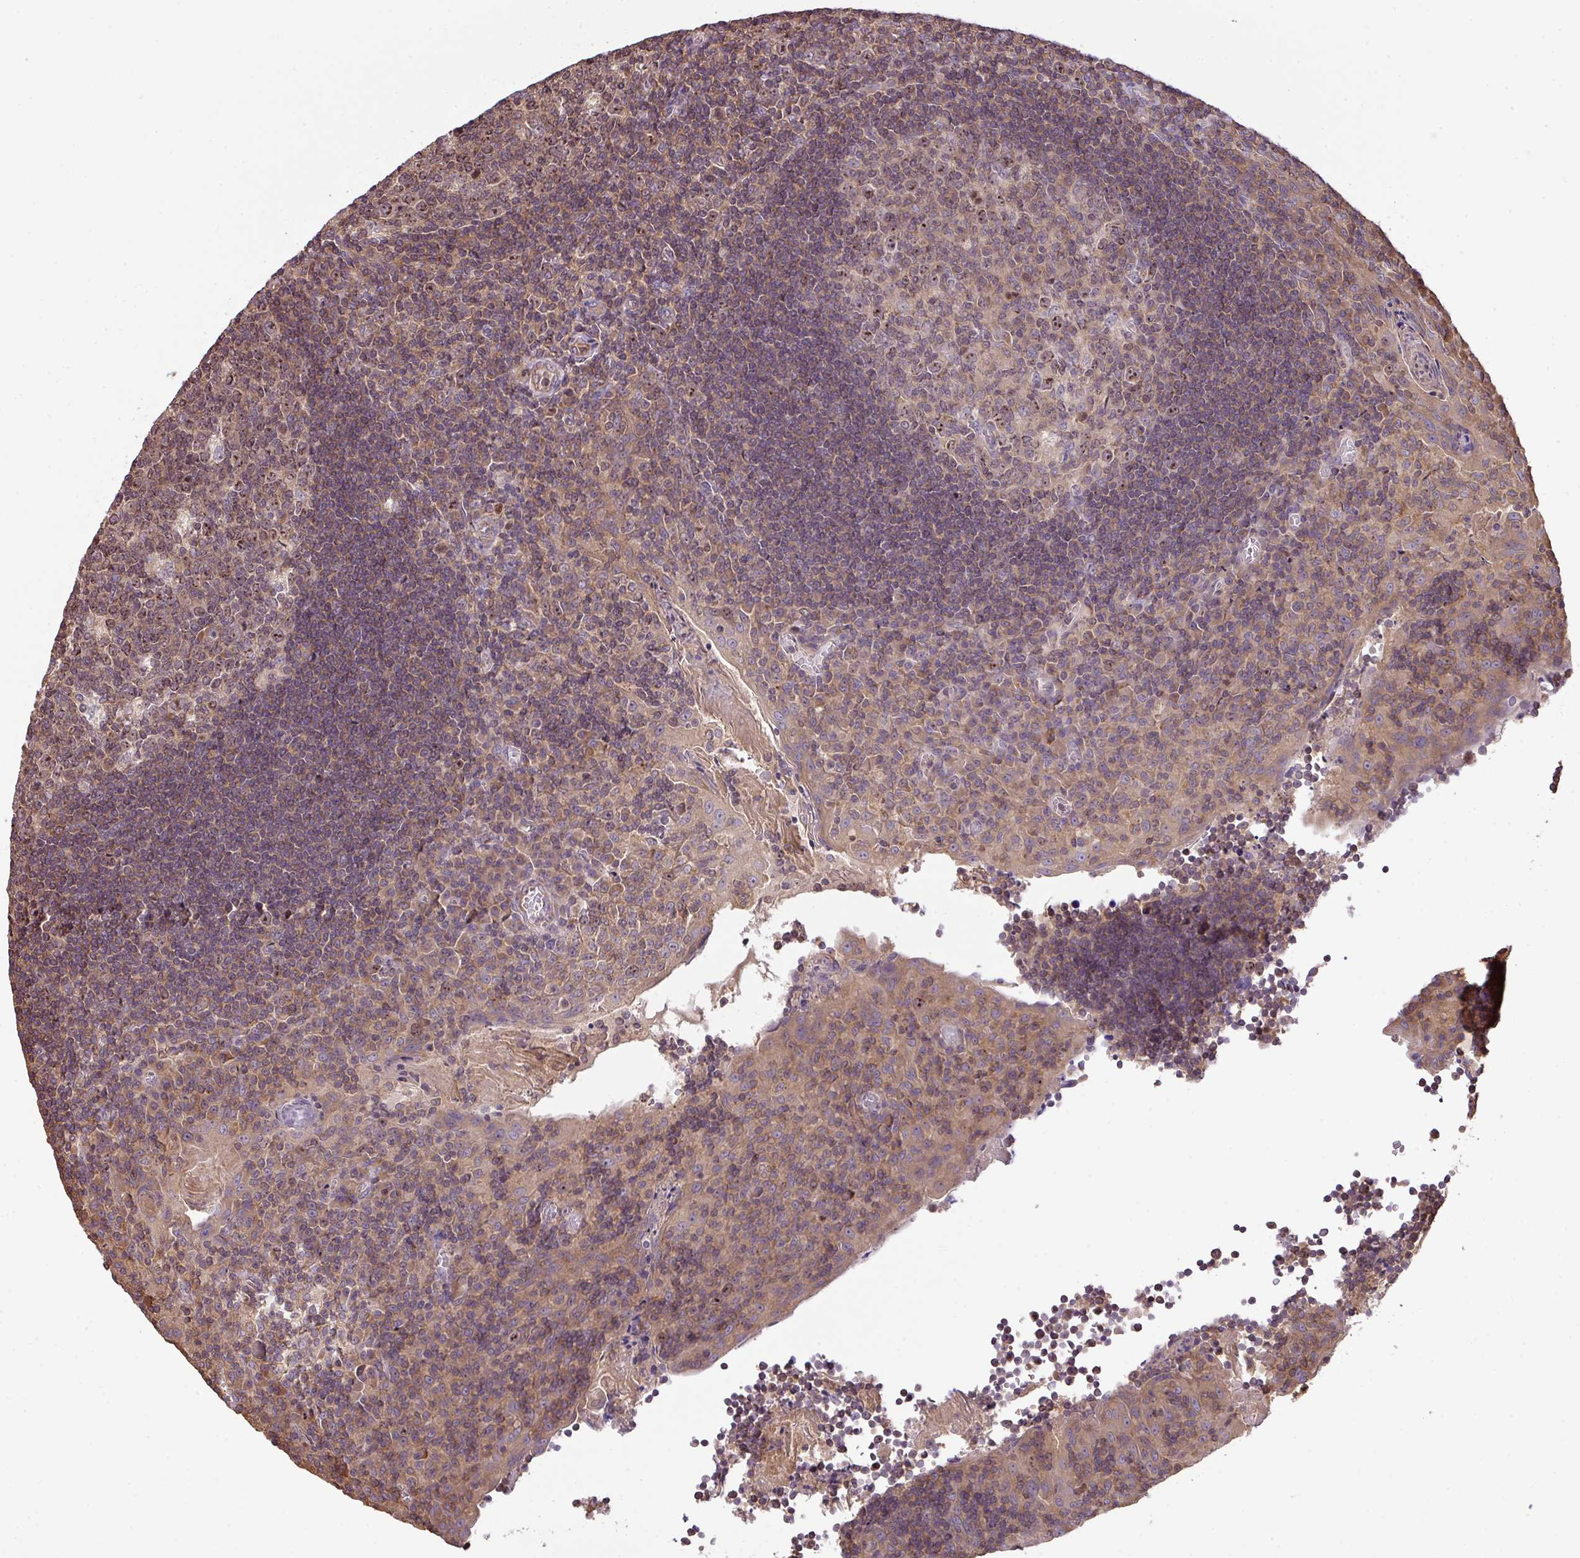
{"staining": {"intensity": "moderate", "quantity": "25%-75%", "location": "cytoplasmic/membranous"}, "tissue": "tonsil", "cell_type": "Germinal center cells", "image_type": "normal", "snomed": [{"axis": "morphology", "description": "Normal tissue, NOS"}, {"axis": "topography", "description": "Tonsil"}], "caption": "The immunohistochemical stain labels moderate cytoplasmic/membranous staining in germinal center cells of normal tonsil.", "gene": "VENTX", "patient": {"sex": "male", "age": 17}}